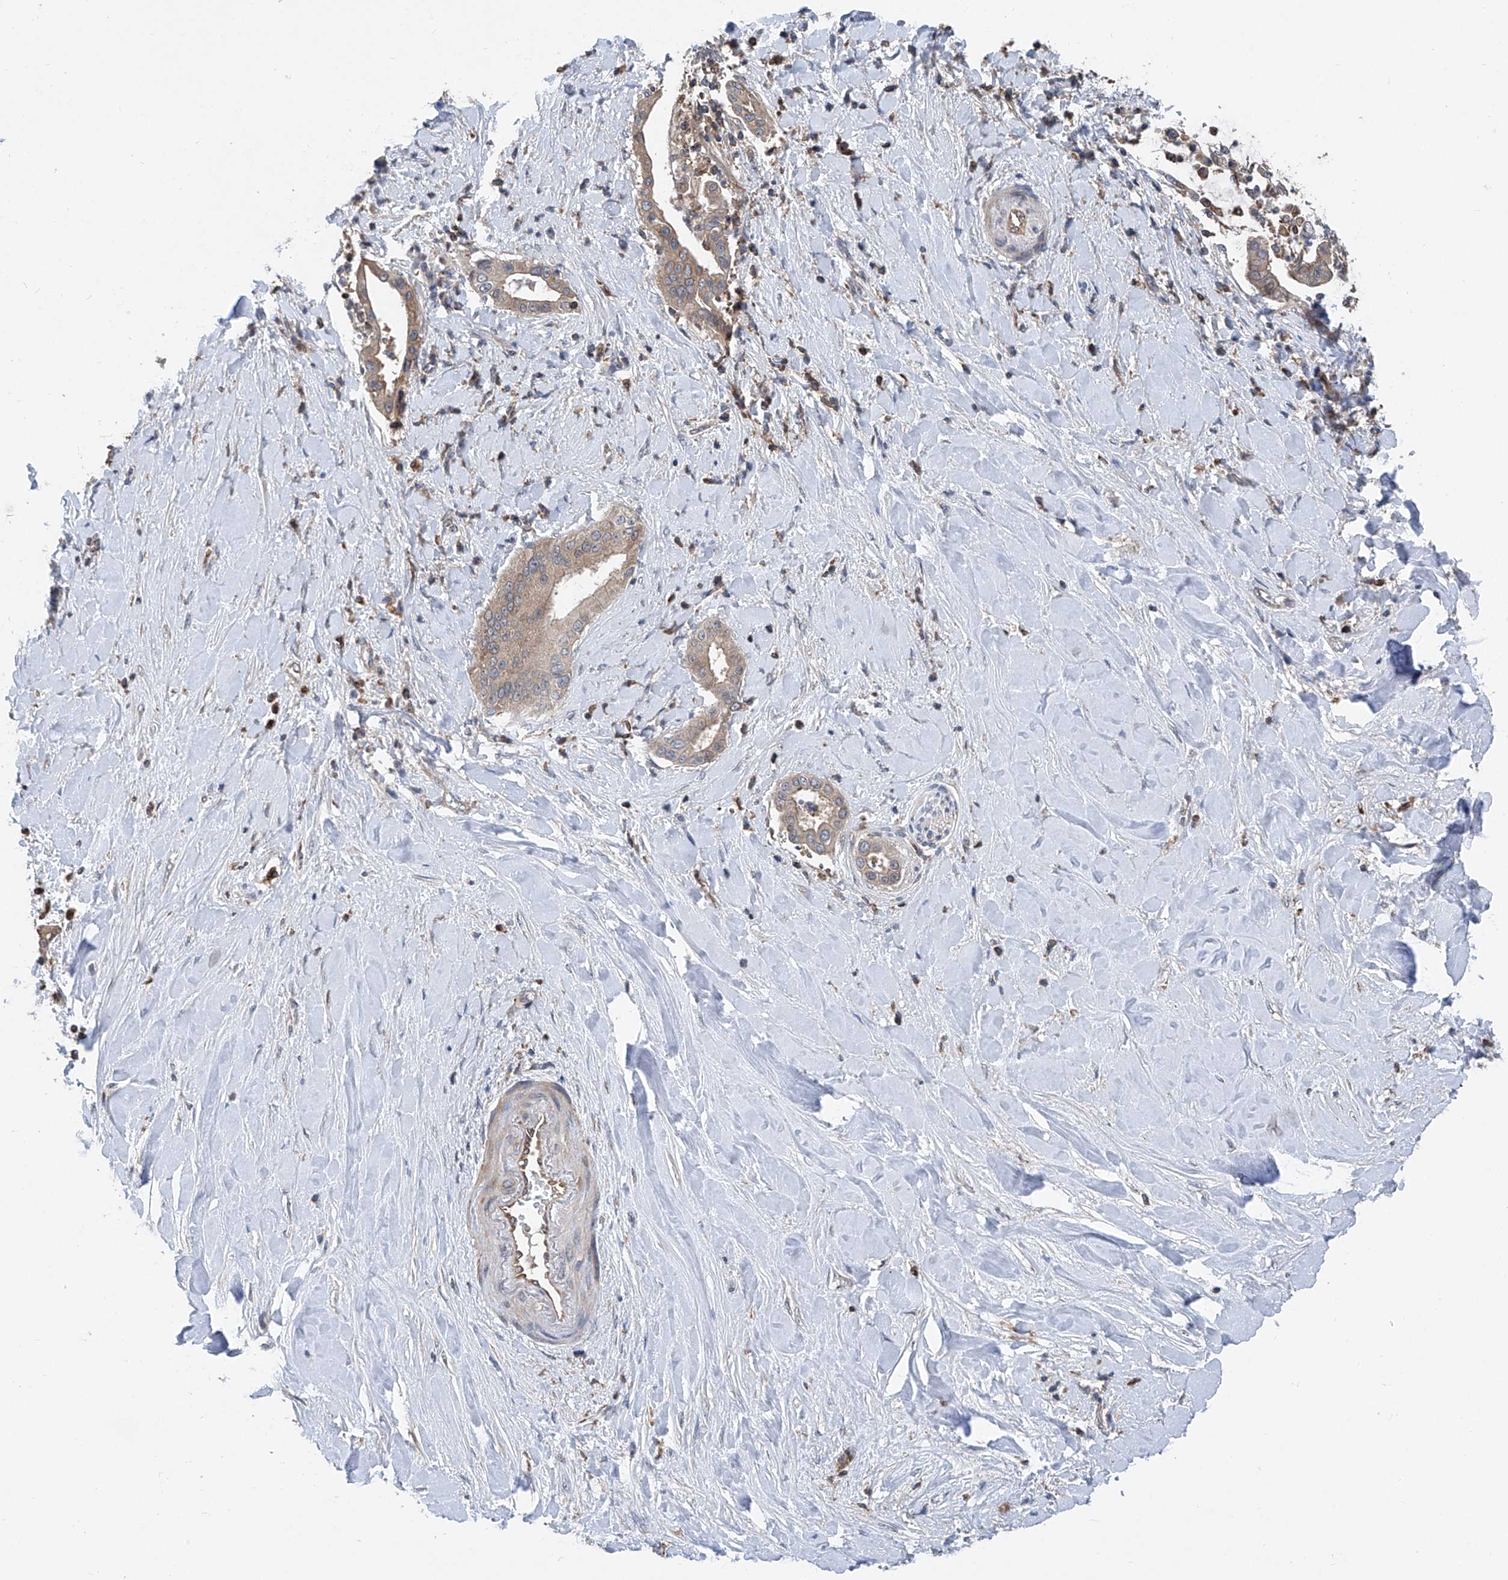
{"staining": {"intensity": "moderate", "quantity": "25%-75%", "location": "cytoplasmic/membranous"}, "tissue": "liver cancer", "cell_type": "Tumor cells", "image_type": "cancer", "snomed": [{"axis": "morphology", "description": "Cholangiocarcinoma"}, {"axis": "topography", "description": "Liver"}], "caption": "Tumor cells exhibit medium levels of moderate cytoplasmic/membranous expression in about 25%-75% of cells in cholangiocarcinoma (liver).", "gene": "TRIM38", "patient": {"sex": "female", "age": 54}}